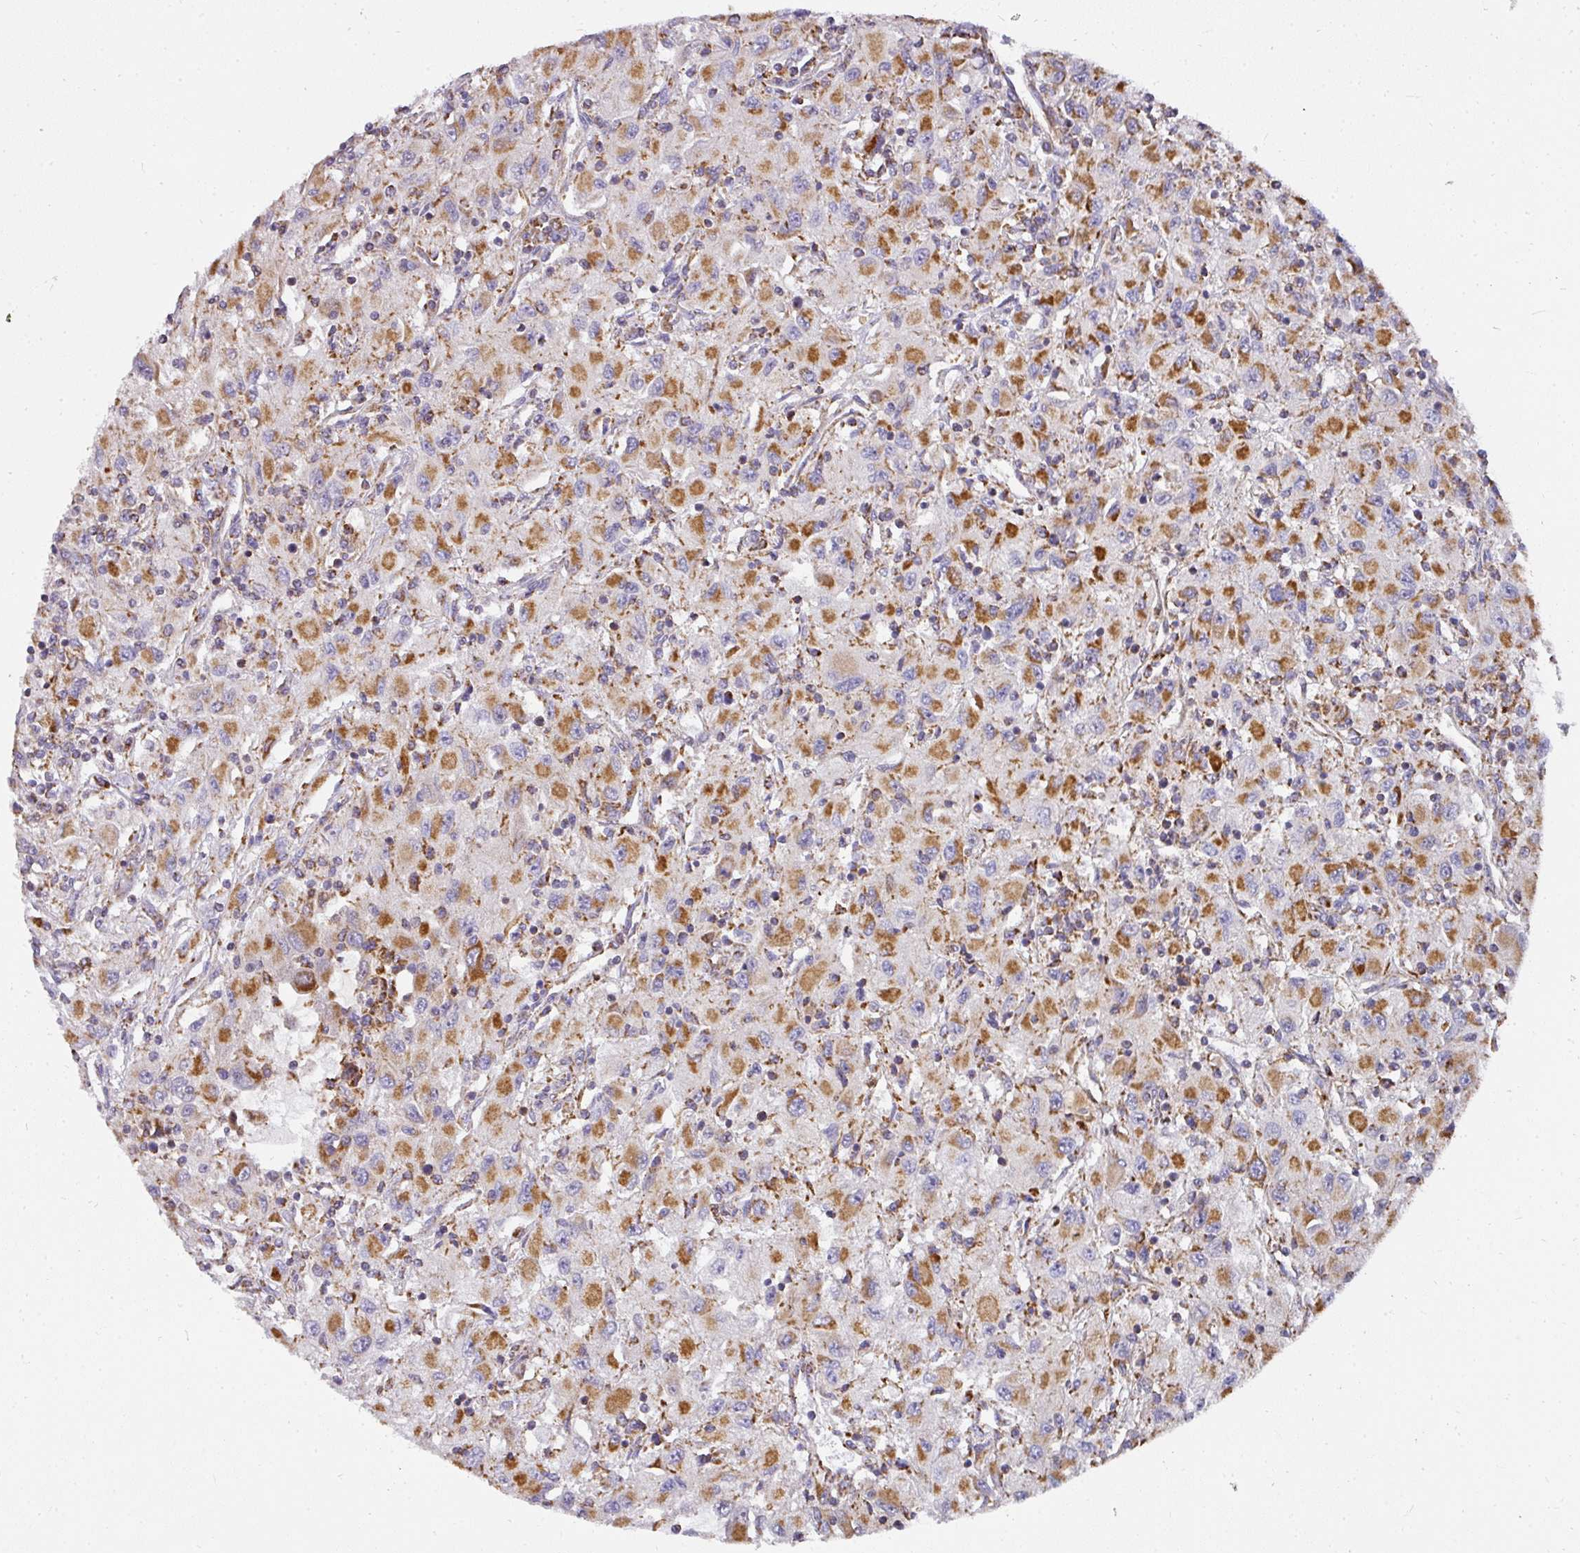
{"staining": {"intensity": "strong", "quantity": ">75%", "location": "cytoplasmic/membranous"}, "tissue": "renal cancer", "cell_type": "Tumor cells", "image_type": "cancer", "snomed": [{"axis": "morphology", "description": "Adenocarcinoma, NOS"}, {"axis": "topography", "description": "Kidney"}], "caption": "Renal adenocarcinoma stained with a brown dye displays strong cytoplasmic/membranous positive staining in approximately >75% of tumor cells.", "gene": "UQCRFS1", "patient": {"sex": "female", "age": 67}}